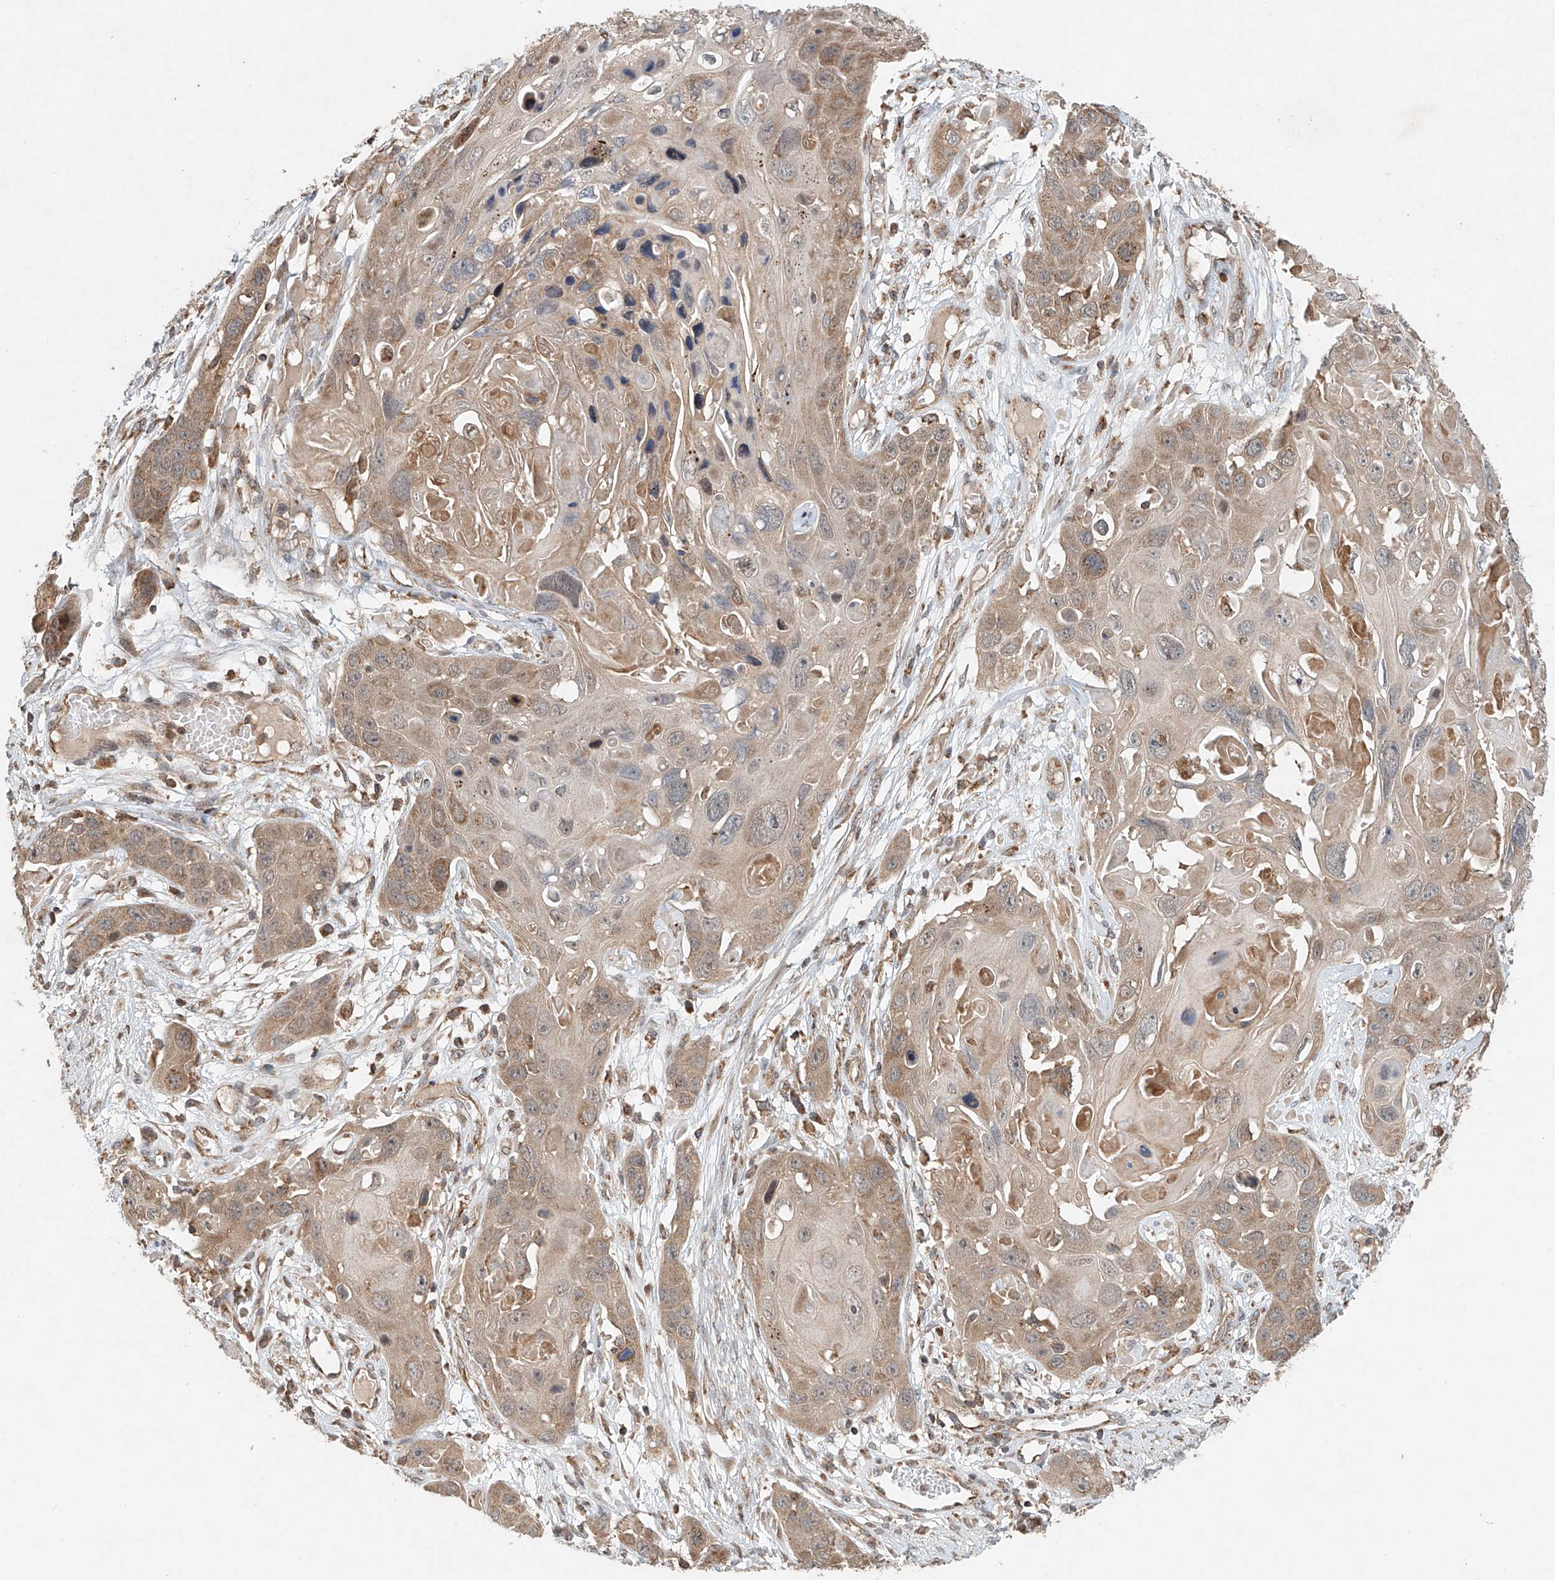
{"staining": {"intensity": "weak", "quantity": ">75%", "location": "cytoplasmic/membranous"}, "tissue": "skin cancer", "cell_type": "Tumor cells", "image_type": "cancer", "snomed": [{"axis": "morphology", "description": "Squamous cell carcinoma, NOS"}, {"axis": "topography", "description": "Skin"}], "caption": "Immunohistochemistry photomicrograph of neoplastic tissue: human skin squamous cell carcinoma stained using immunohistochemistry shows low levels of weak protein expression localized specifically in the cytoplasmic/membranous of tumor cells, appearing as a cytoplasmic/membranous brown color.", "gene": "DCAF11", "patient": {"sex": "male", "age": 55}}